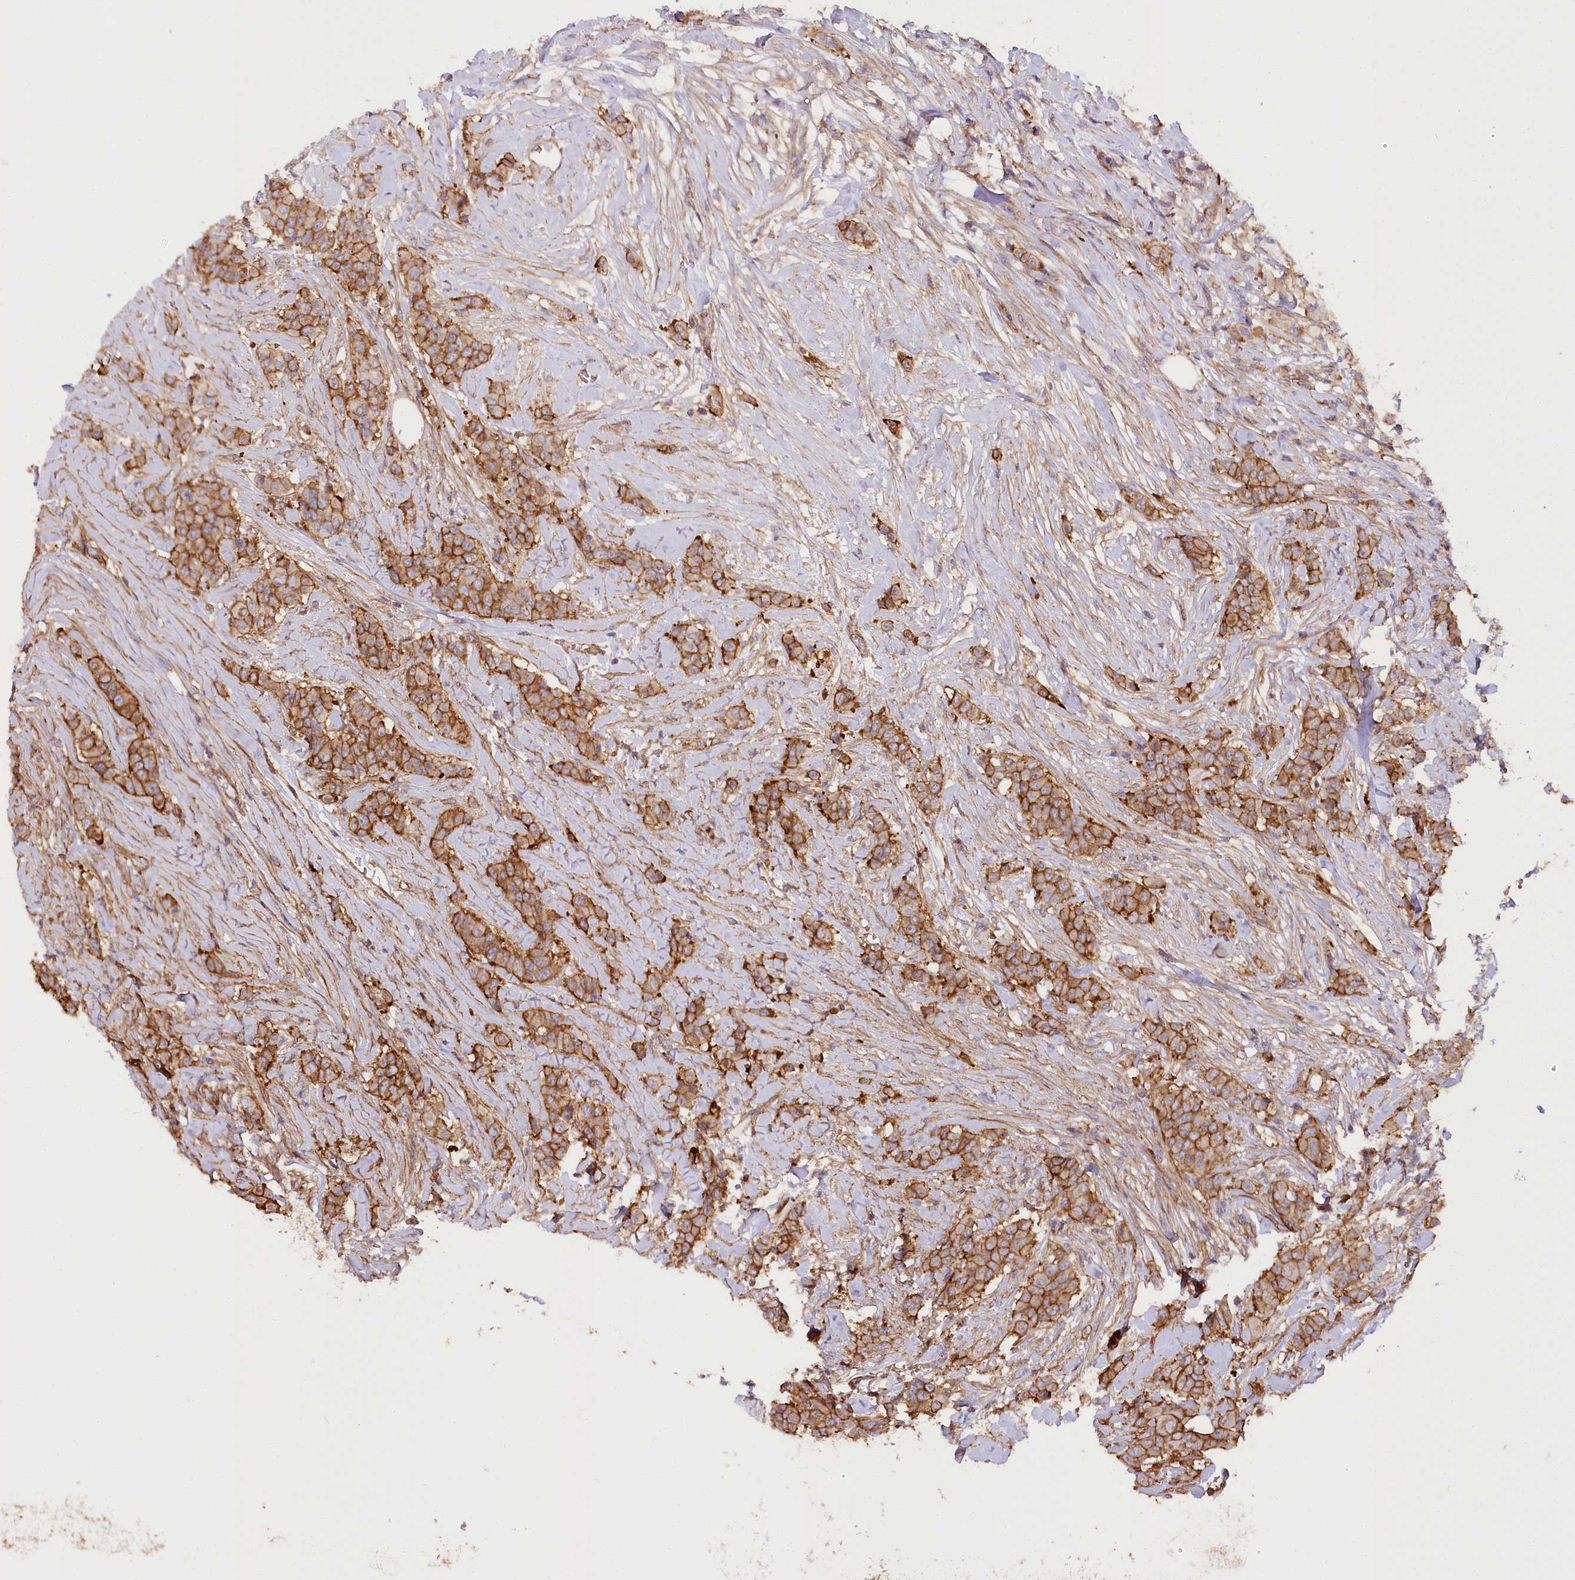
{"staining": {"intensity": "strong", "quantity": ">75%", "location": "cytoplasmic/membranous"}, "tissue": "breast cancer", "cell_type": "Tumor cells", "image_type": "cancer", "snomed": [{"axis": "morphology", "description": "Duct carcinoma"}, {"axis": "topography", "description": "Breast"}], "caption": "This photomicrograph displays immunohistochemistry (IHC) staining of human breast intraductal carcinoma, with high strong cytoplasmic/membranous positivity in approximately >75% of tumor cells.", "gene": "SYNPO2", "patient": {"sex": "female", "age": 40}}